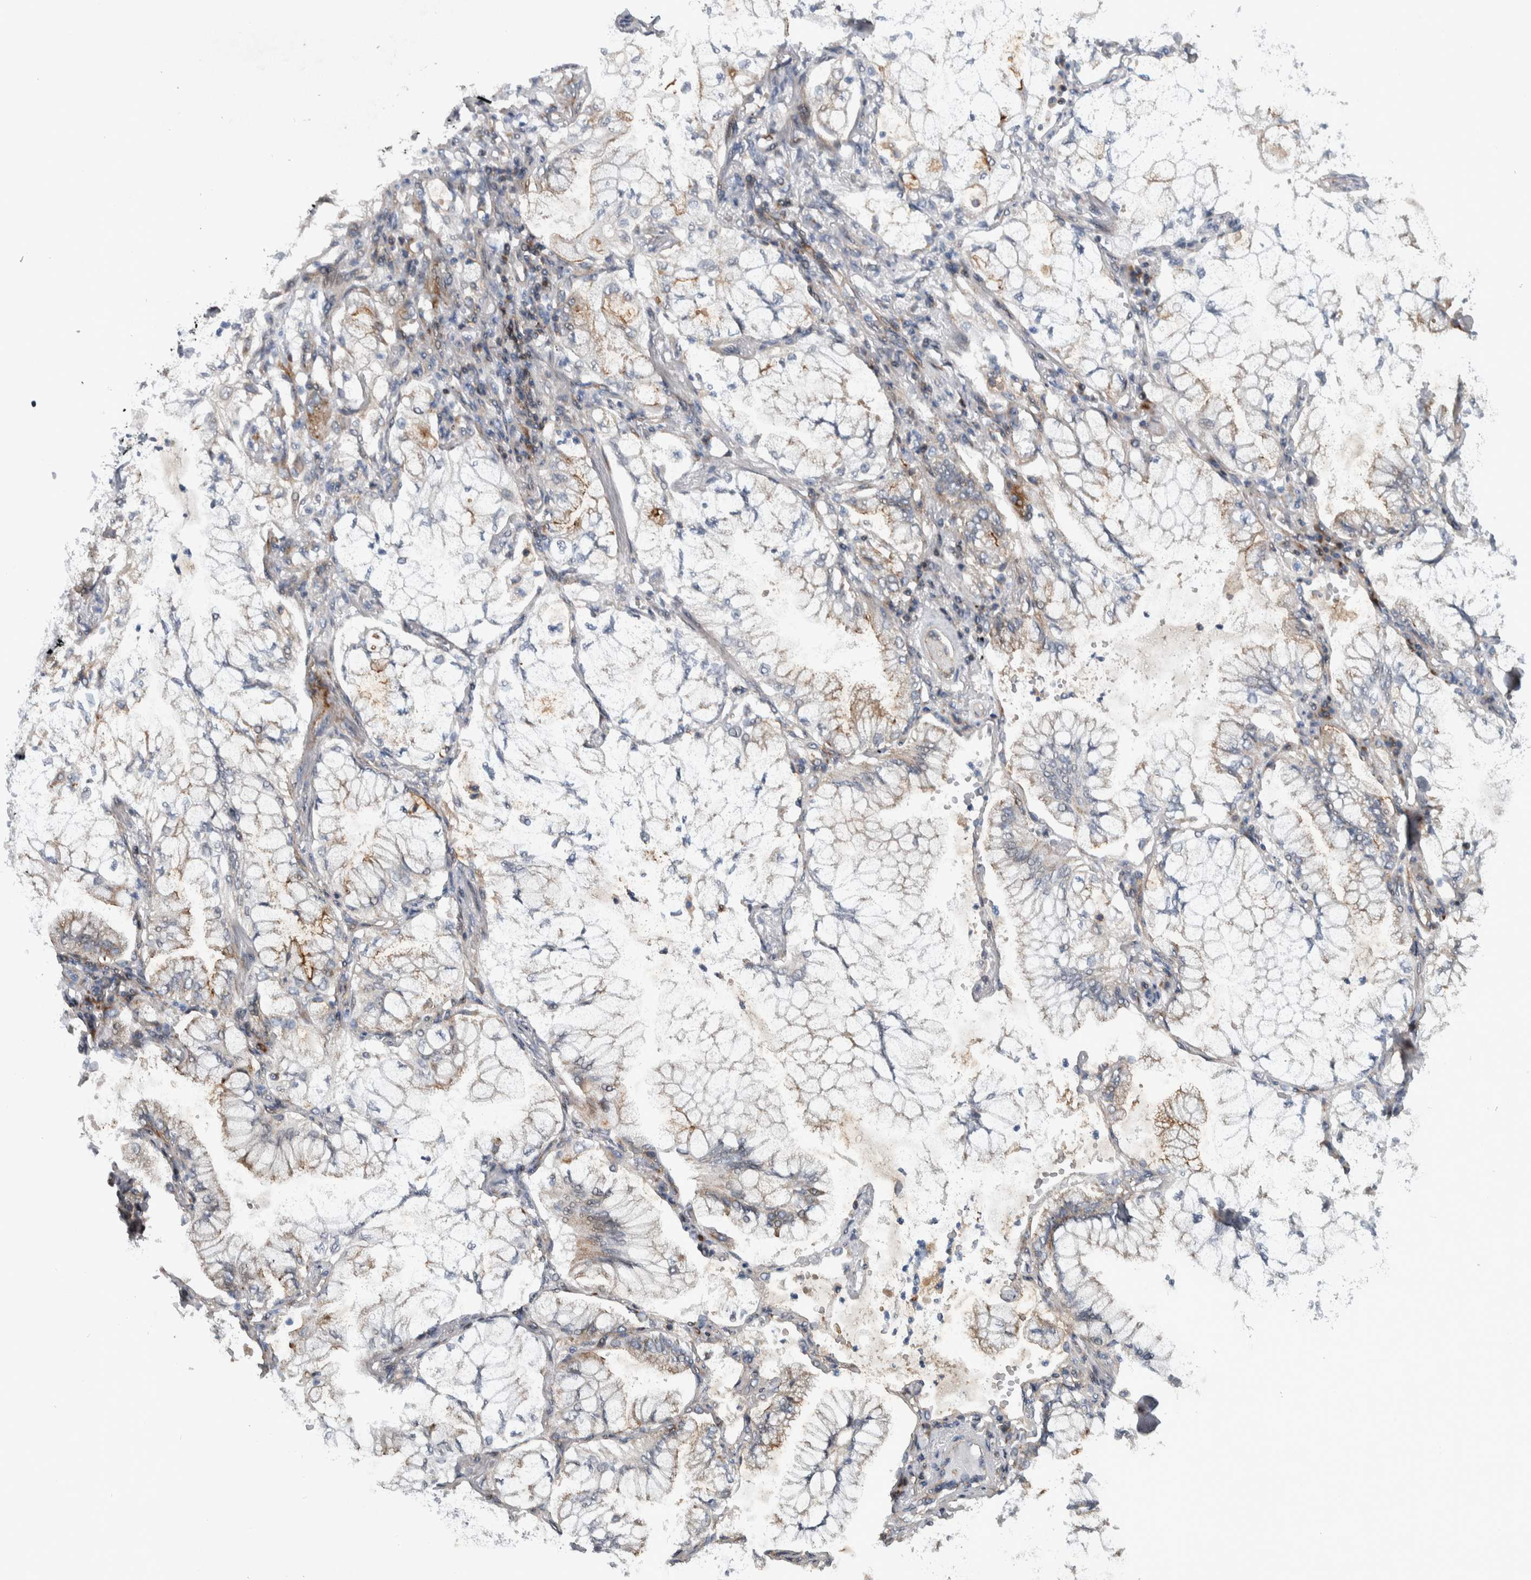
{"staining": {"intensity": "weak", "quantity": "25%-75%", "location": "cytoplasmic/membranous"}, "tissue": "lung cancer", "cell_type": "Tumor cells", "image_type": "cancer", "snomed": [{"axis": "morphology", "description": "Adenocarcinoma, NOS"}, {"axis": "topography", "description": "Lung"}], "caption": "This histopathology image exhibits immunohistochemistry (IHC) staining of lung cancer (adenocarcinoma), with low weak cytoplasmic/membranous expression in about 25%-75% of tumor cells.", "gene": "BAIAP2L1", "patient": {"sex": "female", "age": 70}}